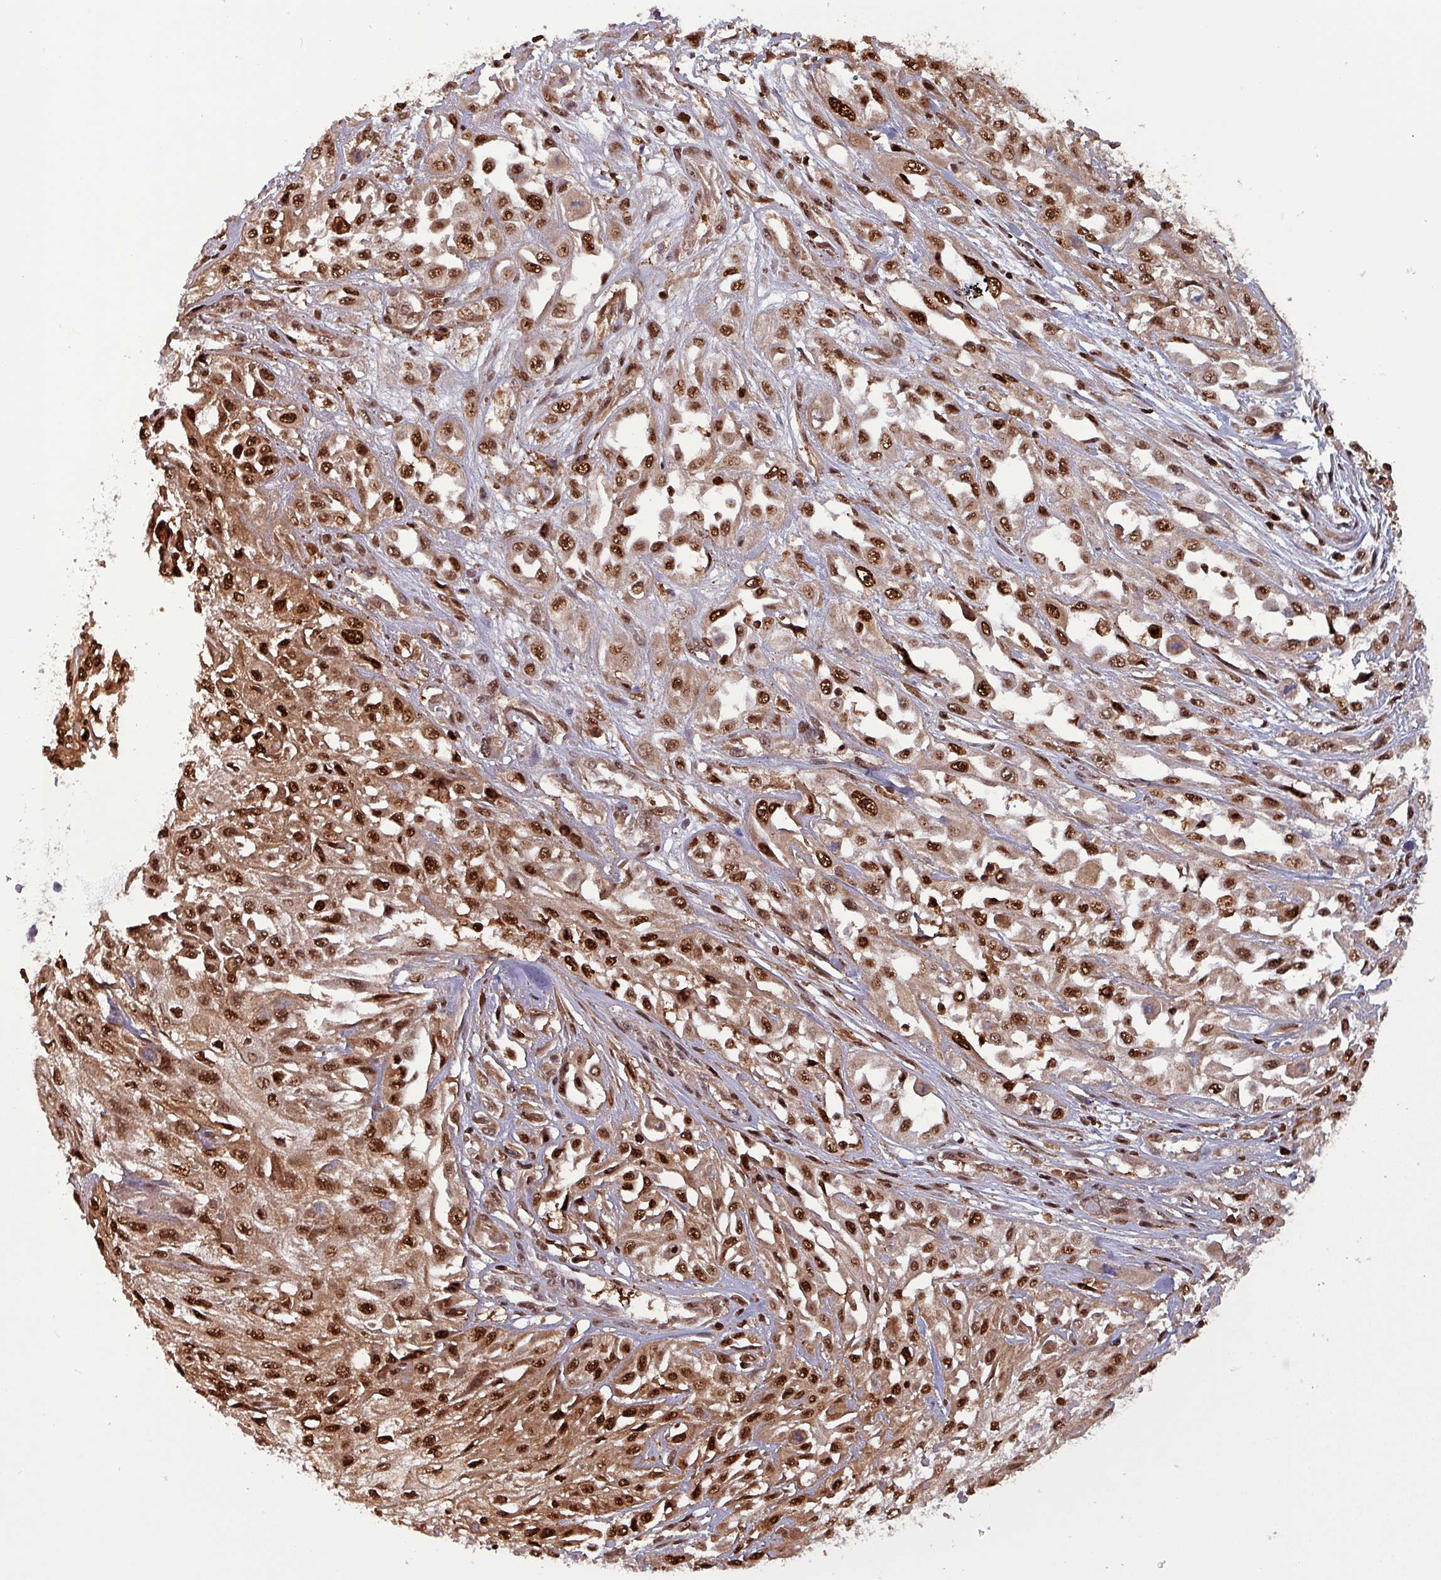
{"staining": {"intensity": "strong", "quantity": ">75%", "location": "cytoplasmic/membranous,nuclear"}, "tissue": "skin cancer", "cell_type": "Tumor cells", "image_type": "cancer", "snomed": [{"axis": "morphology", "description": "Squamous cell carcinoma, NOS"}, {"axis": "morphology", "description": "Squamous cell carcinoma, metastatic, NOS"}, {"axis": "topography", "description": "Skin"}, {"axis": "topography", "description": "Lymph node"}], "caption": "Immunohistochemistry (DAB (3,3'-diaminobenzidine)) staining of metastatic squamous cell carcinoma (skin) displays strong cytoplasmic/membranous and nuclear protein positivity in approximately >75% of tumor cells.", "gene": "PSMB8", "patient": {"sex": "male", "age": 75}}